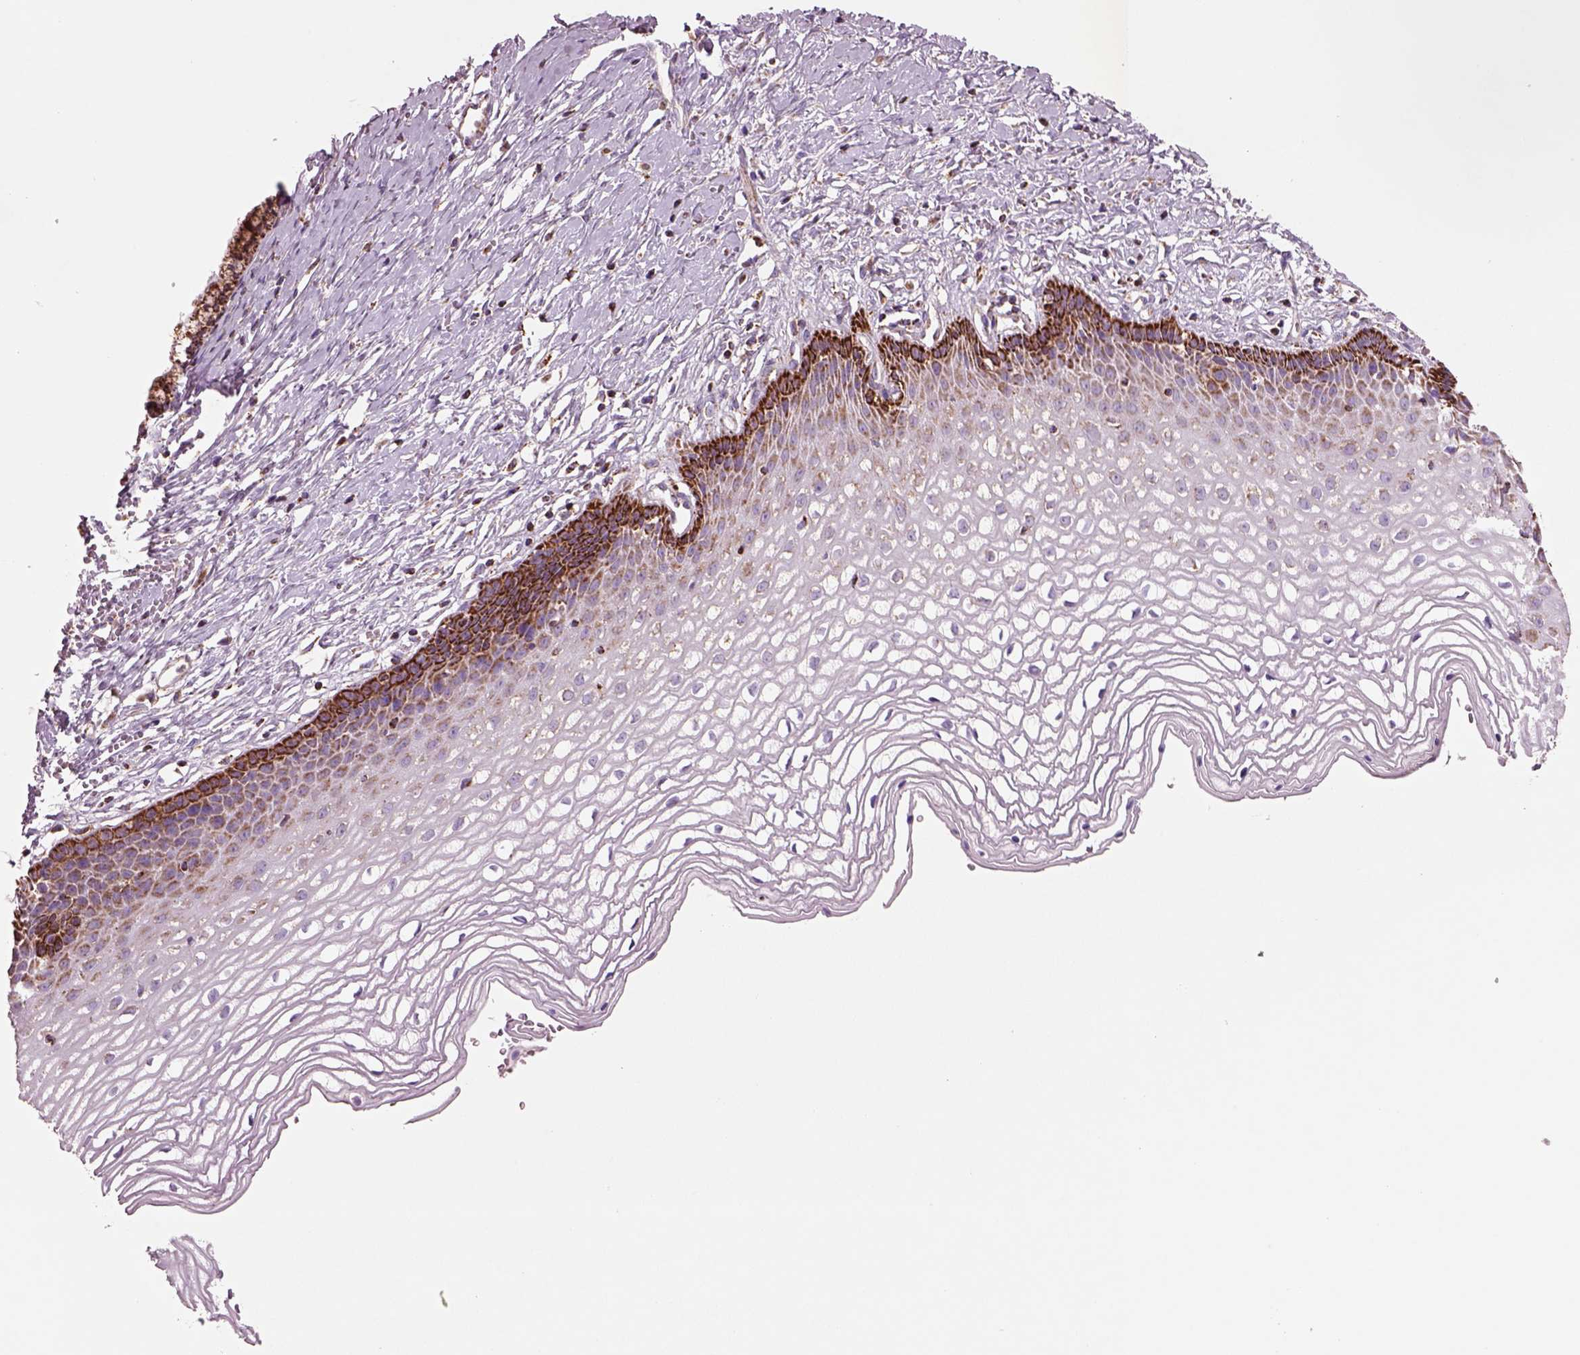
{"staining": {"intensity": "strong", "quantity": "<25%", "location": "cytoplasmic/membranous"}, "tissue": "cervix", "cell_type": "Squamous epithelial cells", "image_type": "normal", "snomed": [{"axis": "morphology", "description": "Normal tissue, NOS"}, {"axis": "topography", "description": "Cervix"}], "caption": "This image exhibits immunohistochemistry staining of benign cervix, with medium strong cytoplasmic/membranous expression in approximately <25% of squamous epithelial cells.", "gene": "SLC25A24", "patient": {"sex": "female", "age": 40}}